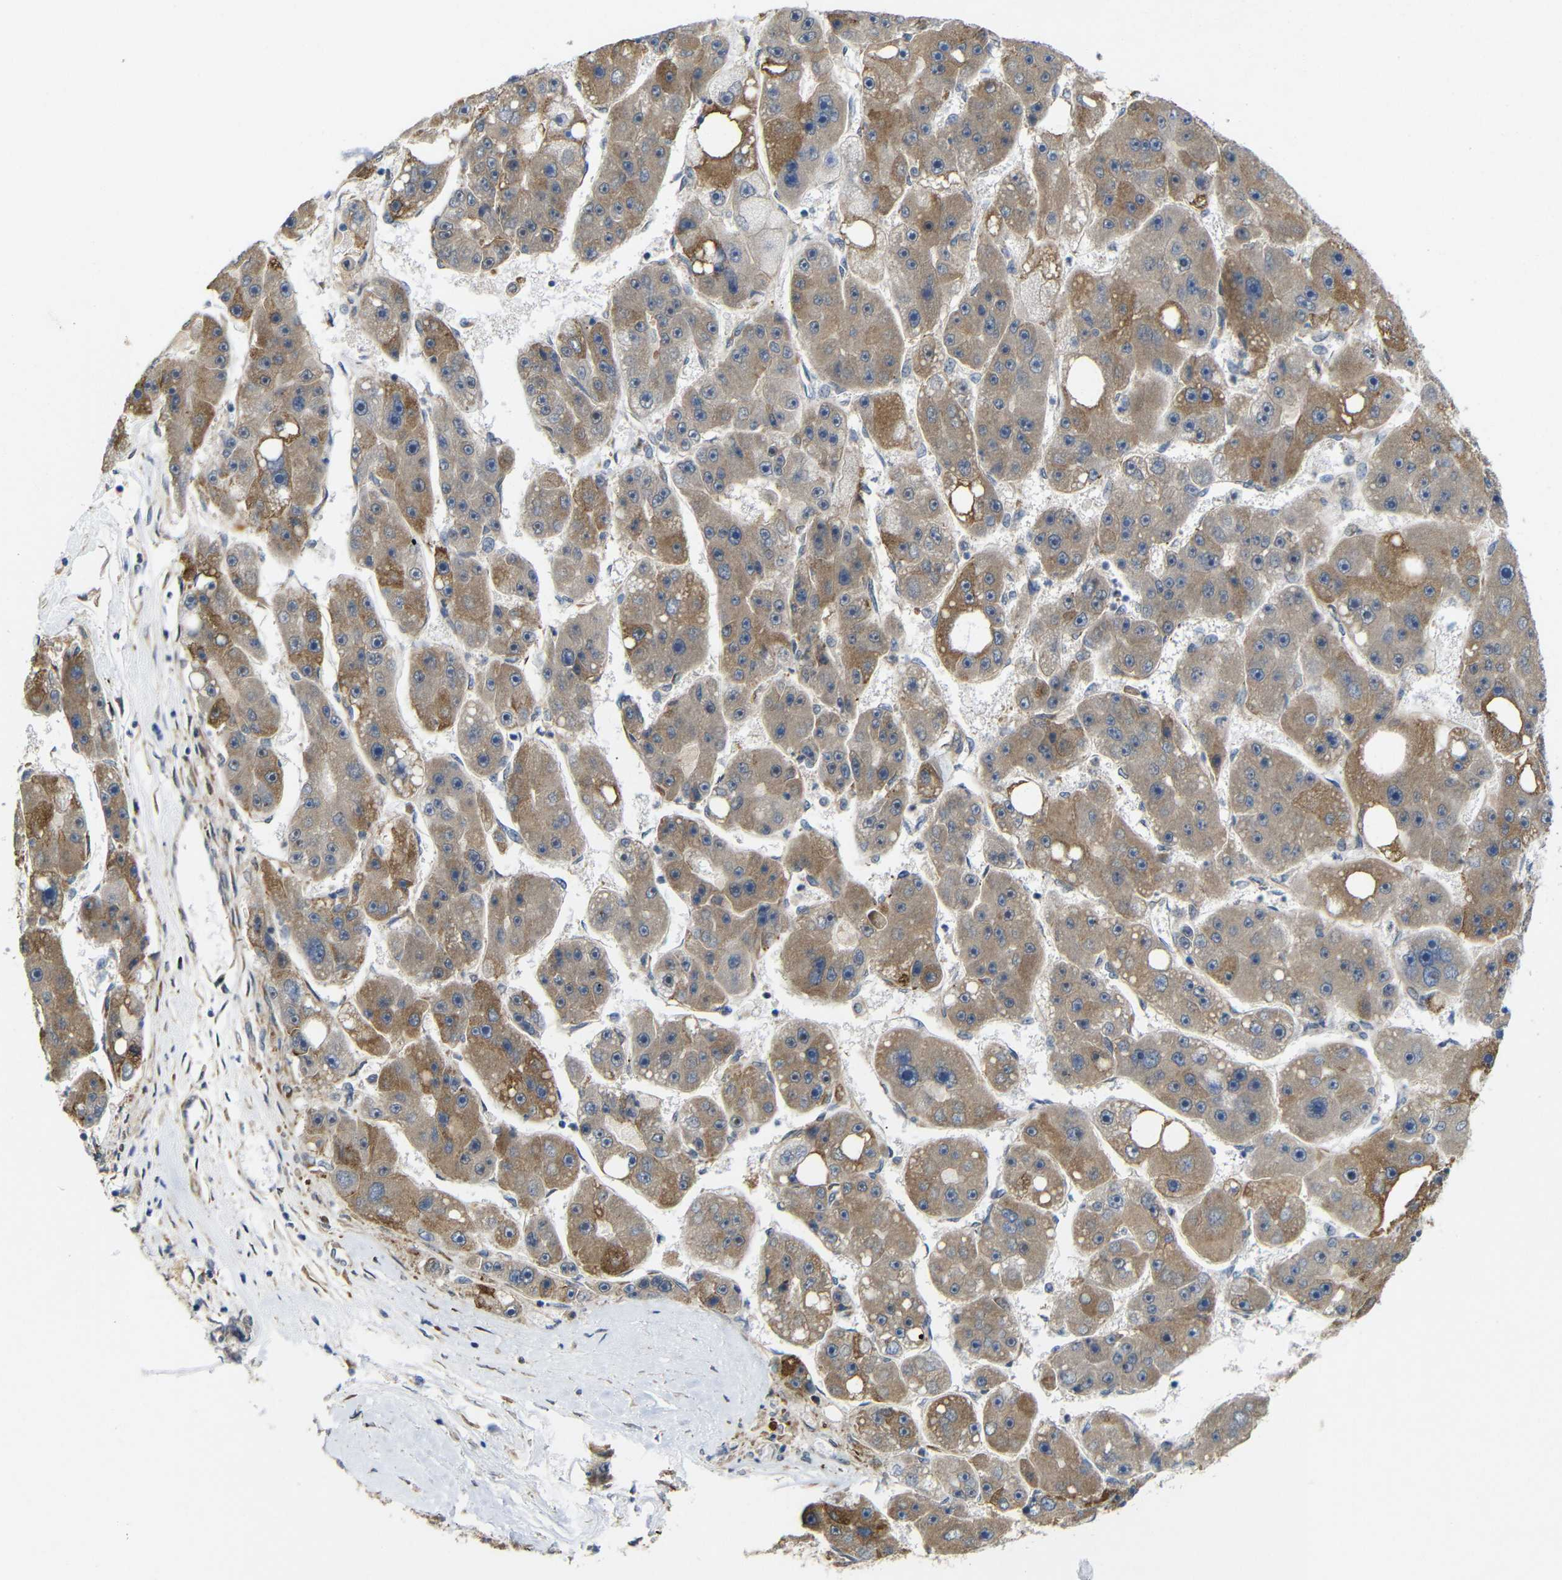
{"staining": {"intensity": "moderate", "quantity": ">75%", "location": "cytoplasmic/membranous"}, "tissue": "liver cancer", "cell_type": "Tumor cells", "image_type": "cancer", "snomed": [{"axis": "morphology", "description": "Carcinoma, Hepatocellular, NOS"}, {"axis": "topography", "description": "Liver"}], "caption": "A medium amount of moderate cytoplasmic/membranous staining is present in approximately >75% of tumor cells in hepatocellular carcinoma (liver) tissue. The protein of interest is stained brown, and the nuclei are stained in blue (DAB IHC with brightfield microscopy, high magnification).", "gene": "P3H2", "patient": {"sex": "female", "age": 61}}